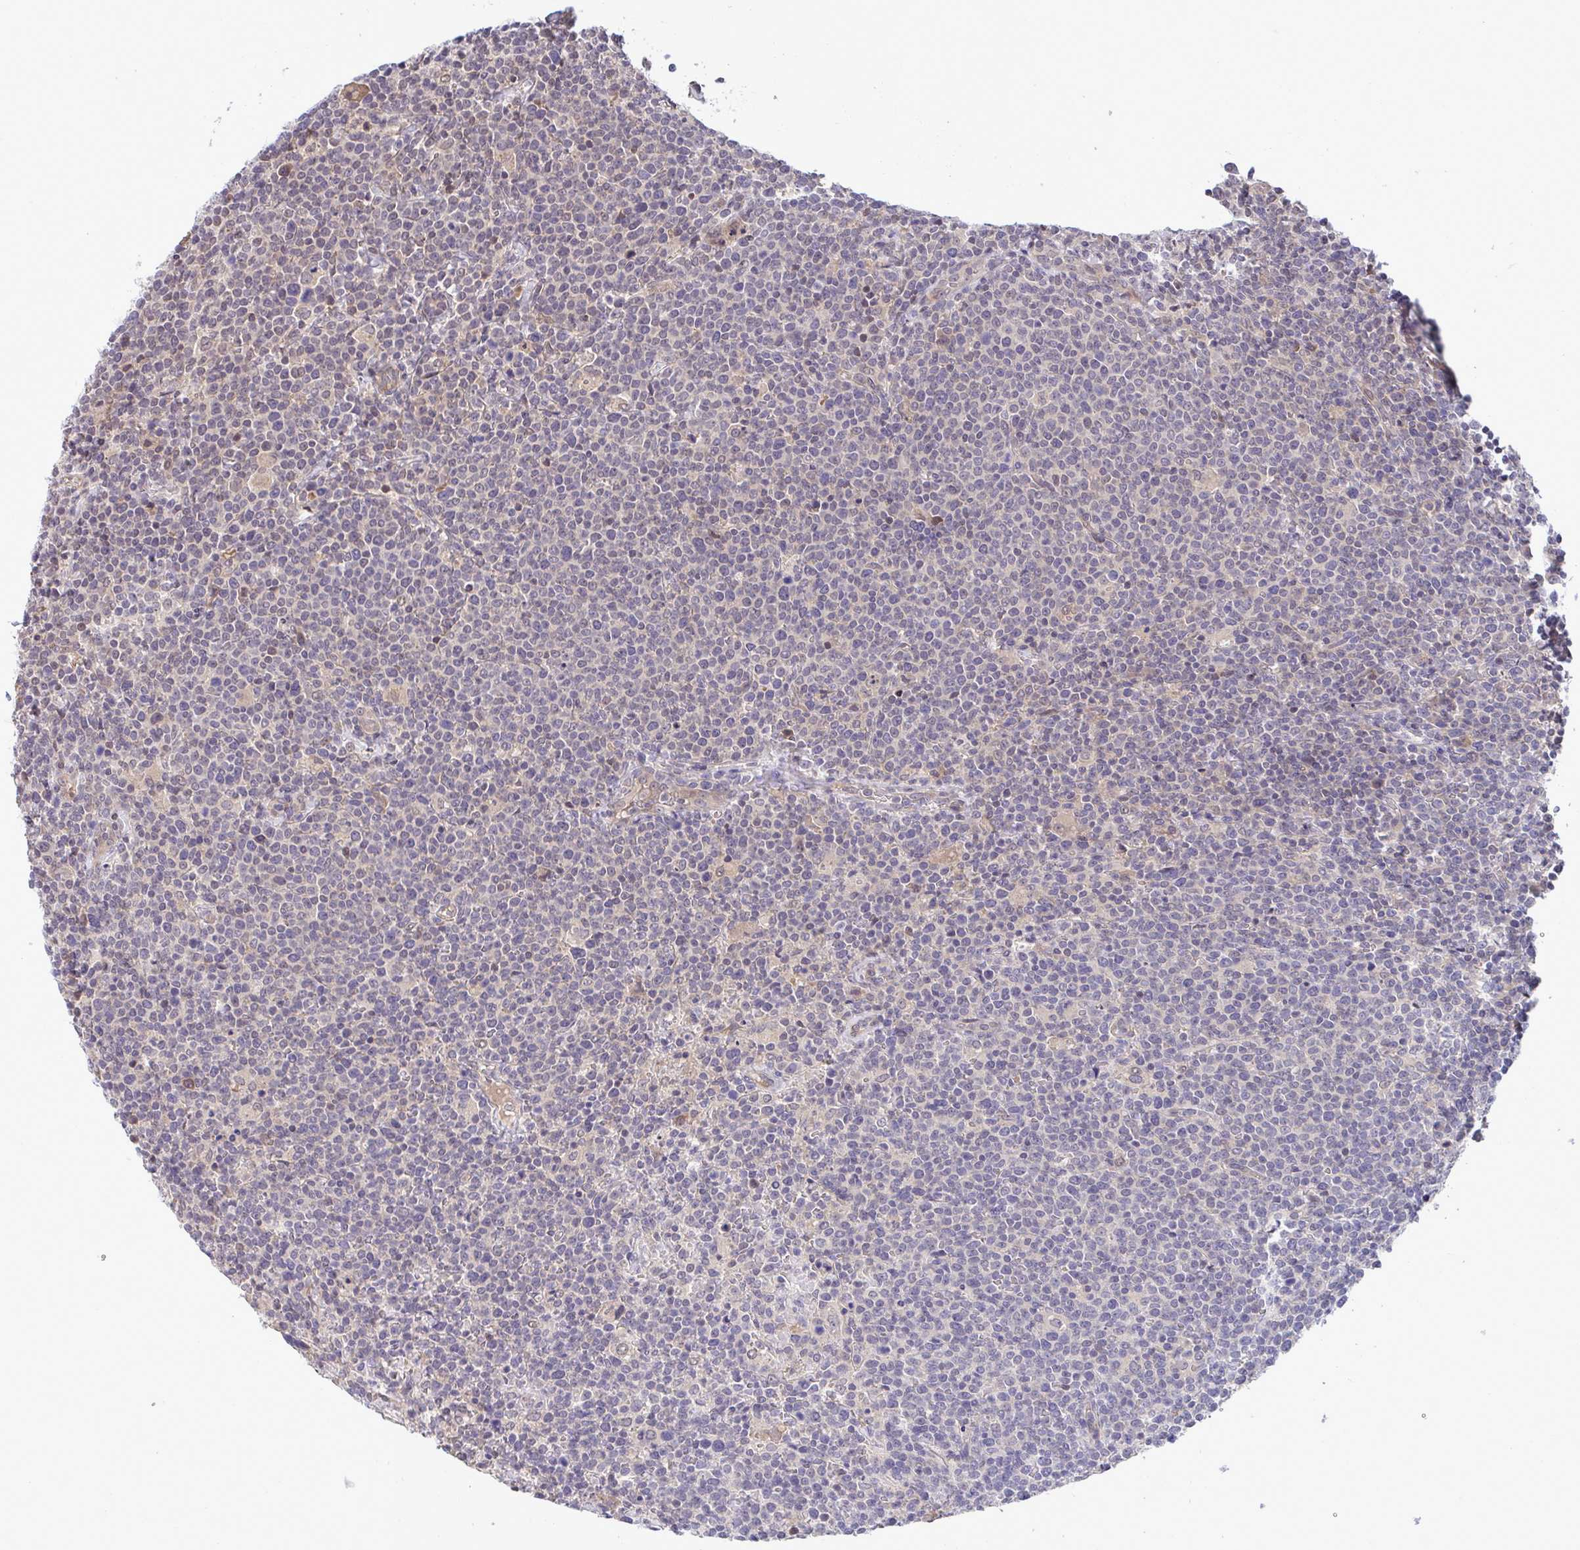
{"staining": {"intensity": "negative", "quantity": "none", "location": "none"}, "tissue": "lymphoma", "cell_type": "Tumor cells", "image_type": "cancer", "snomed": [{"axis": "morphology", "description": "Malignant lymphoma, non-Hodgkin's type, High grade"}, {"axis": "topography", "description": "Lymph node"}], "caption": "DAB immunohistochemical staining of human high-grade malignant lymphoma, non-Hodgkin's type demonstrates no significant staining in tumor cells.", "gene": "C9orf64", "patient": {"sex": "male", "age": 61}}